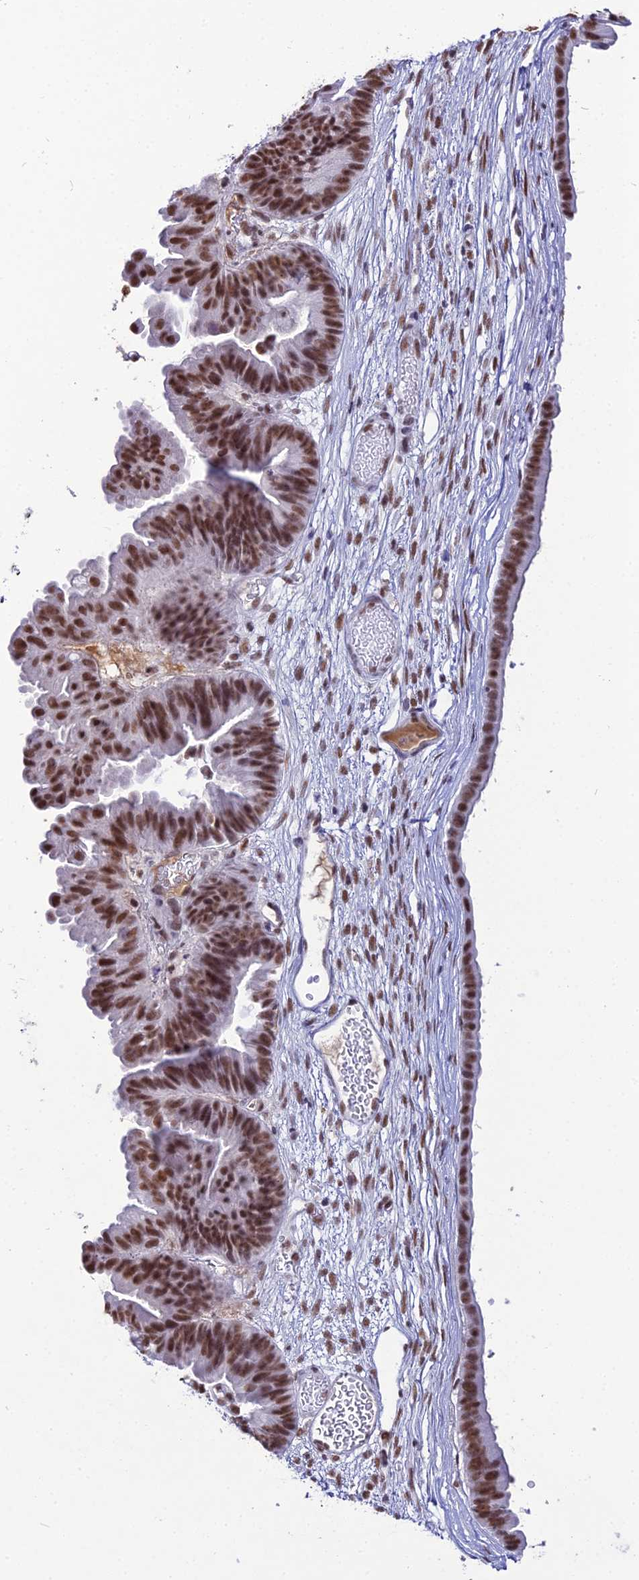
{"staining": {"intensity": "moderate", "quantity": ">75%", "location": "nuclear"}, "tissue": "ovarian cancer", "cell_type": "Tumor cells", "image_type": "cancer", "snomed": [{"axis": "morphology", "description": "Cystadenocarcinoma, mucinous, NOS"}, {"axis": "topography", "description": "Ovary"}], "caption": "Ovarian mucinous cystadenocarcinoma was stained to show a protein in brown. There is medium levels of moderate nuclear positivity in about >75% of tumor cells.", "gene": "RBM12", "patient": {"sex": "female", "age": 61}}